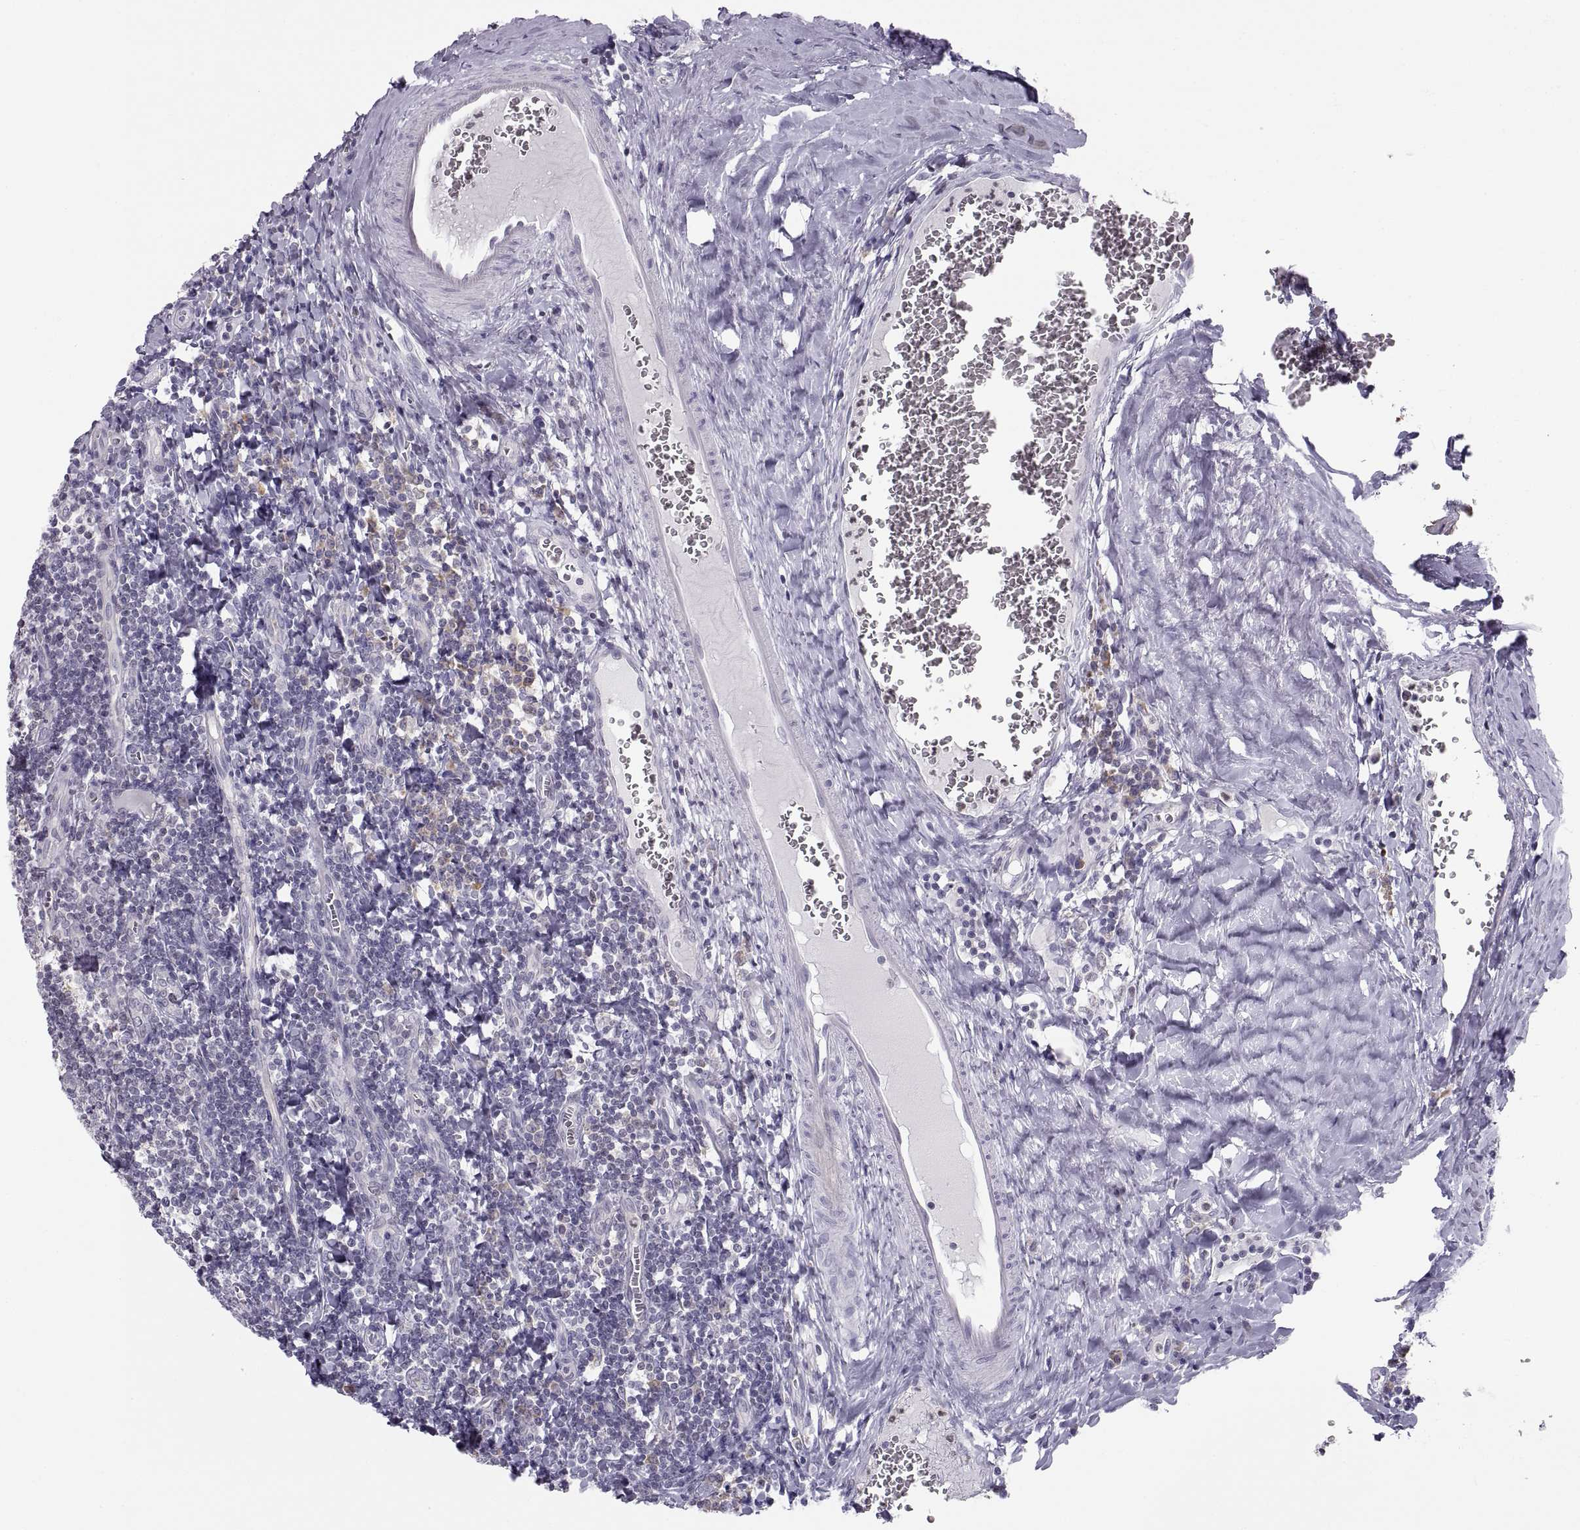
{"staining": {"intensity": "negative", "quantity": "none", "location": "none"}, "tissue": "tonsil", "cell_type": "Germinal center cells", "image_type": "normal", "snomed": [{"axis": "morphology", "description": "Normal tissue, NOS"}, {"axis": "morphology", "description": "Inflammation, NOS"}, {"axis": "topography", "description": "Tonsil"}], "caption": "Image shows no protein expression in germinal center cells of normal tonsil.", "gene": "ERO1A", "patient": {"sex": "female", "age": 31}}